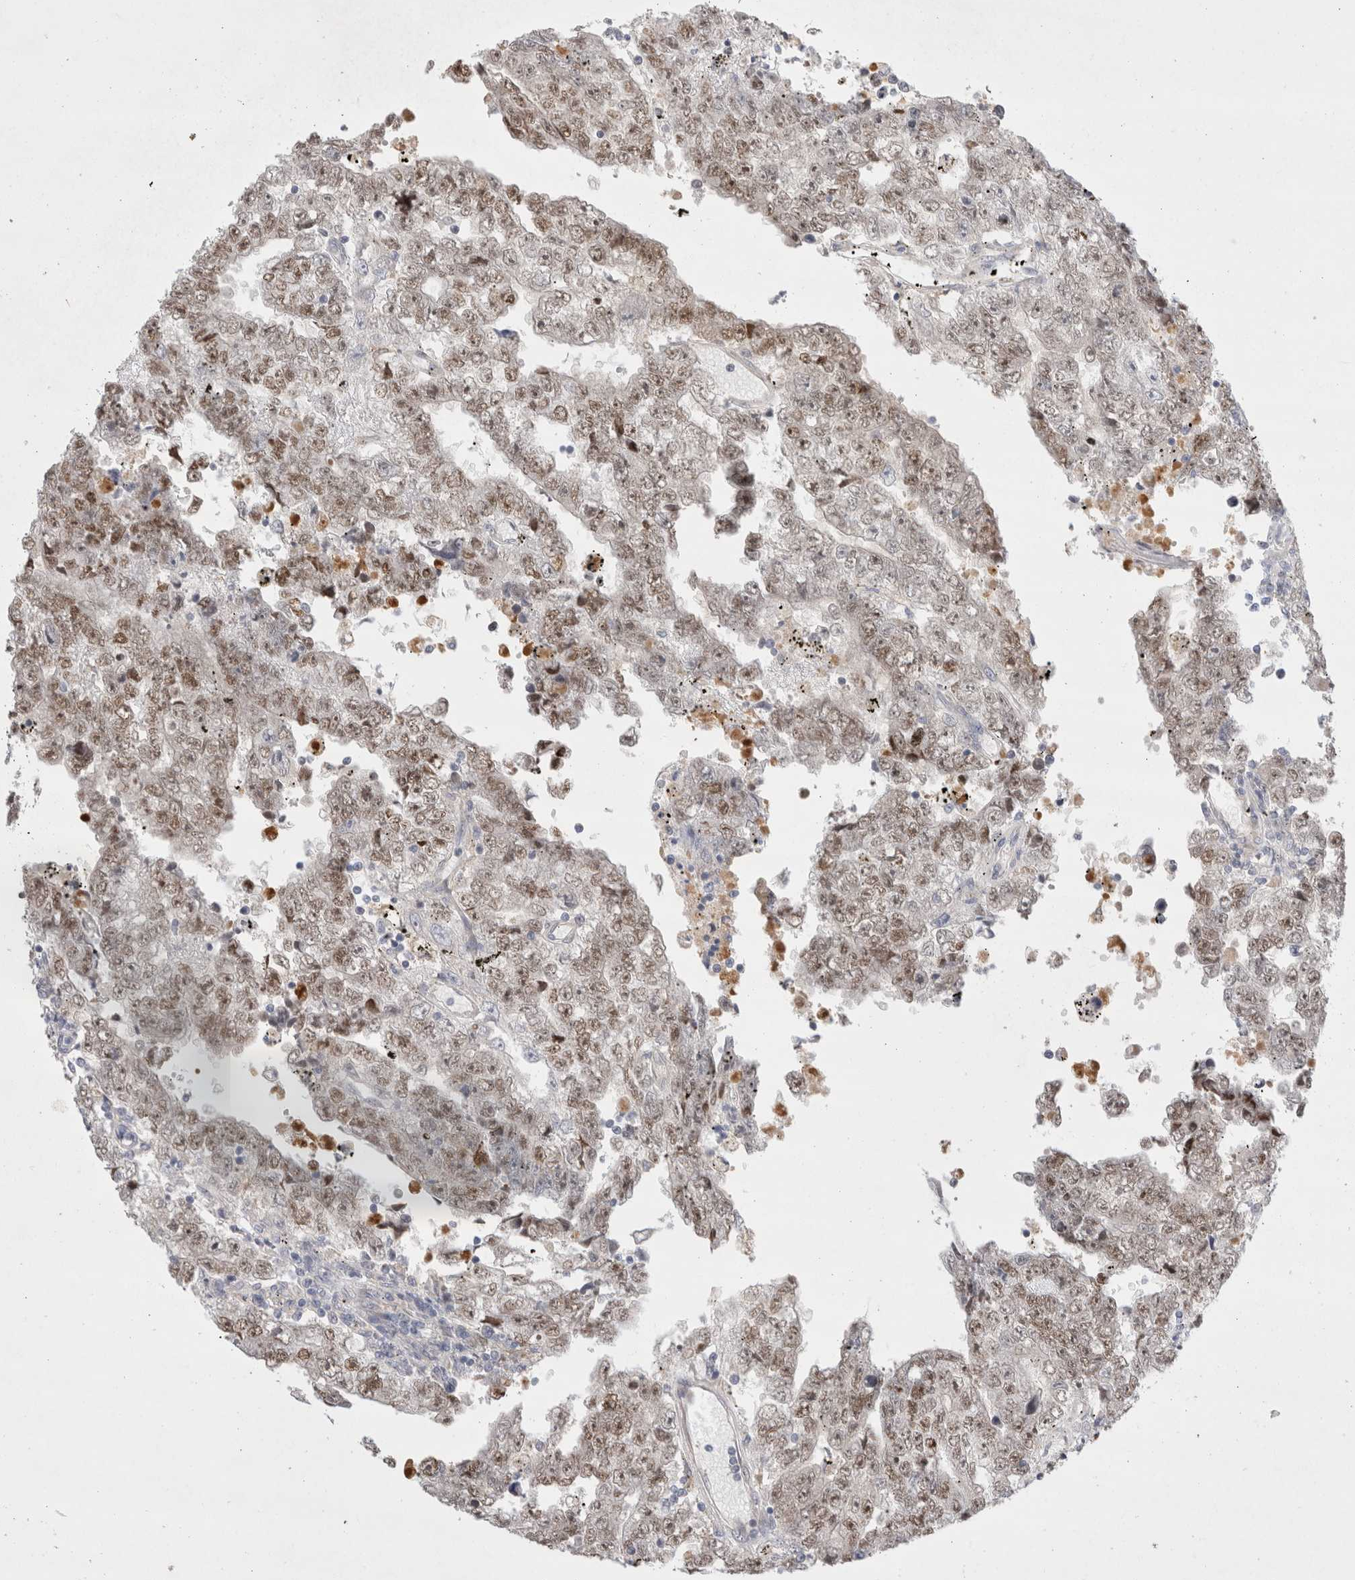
{"staining": {"intensity": "moderate", "quantity": ">75%", "location": "nuclear"}, "tissue": "testis cancer", "cell_type": "Tumor cells", "image_type": "cancer", "snomed": [{"axis": "morphology", "description": "Carcinoma, Embryonal, NOS"}, {"axis": "topography", "description": "Testis"}], "caption": "Immunohistochemistry (IHC) (DAB) staining of human testis embryonal carcinoma displays moderate nuclear protein expression in approximately >75% of tumor cells.", "gene": "CDCA7L", "patient": {"sex": "male", "age": 25}}